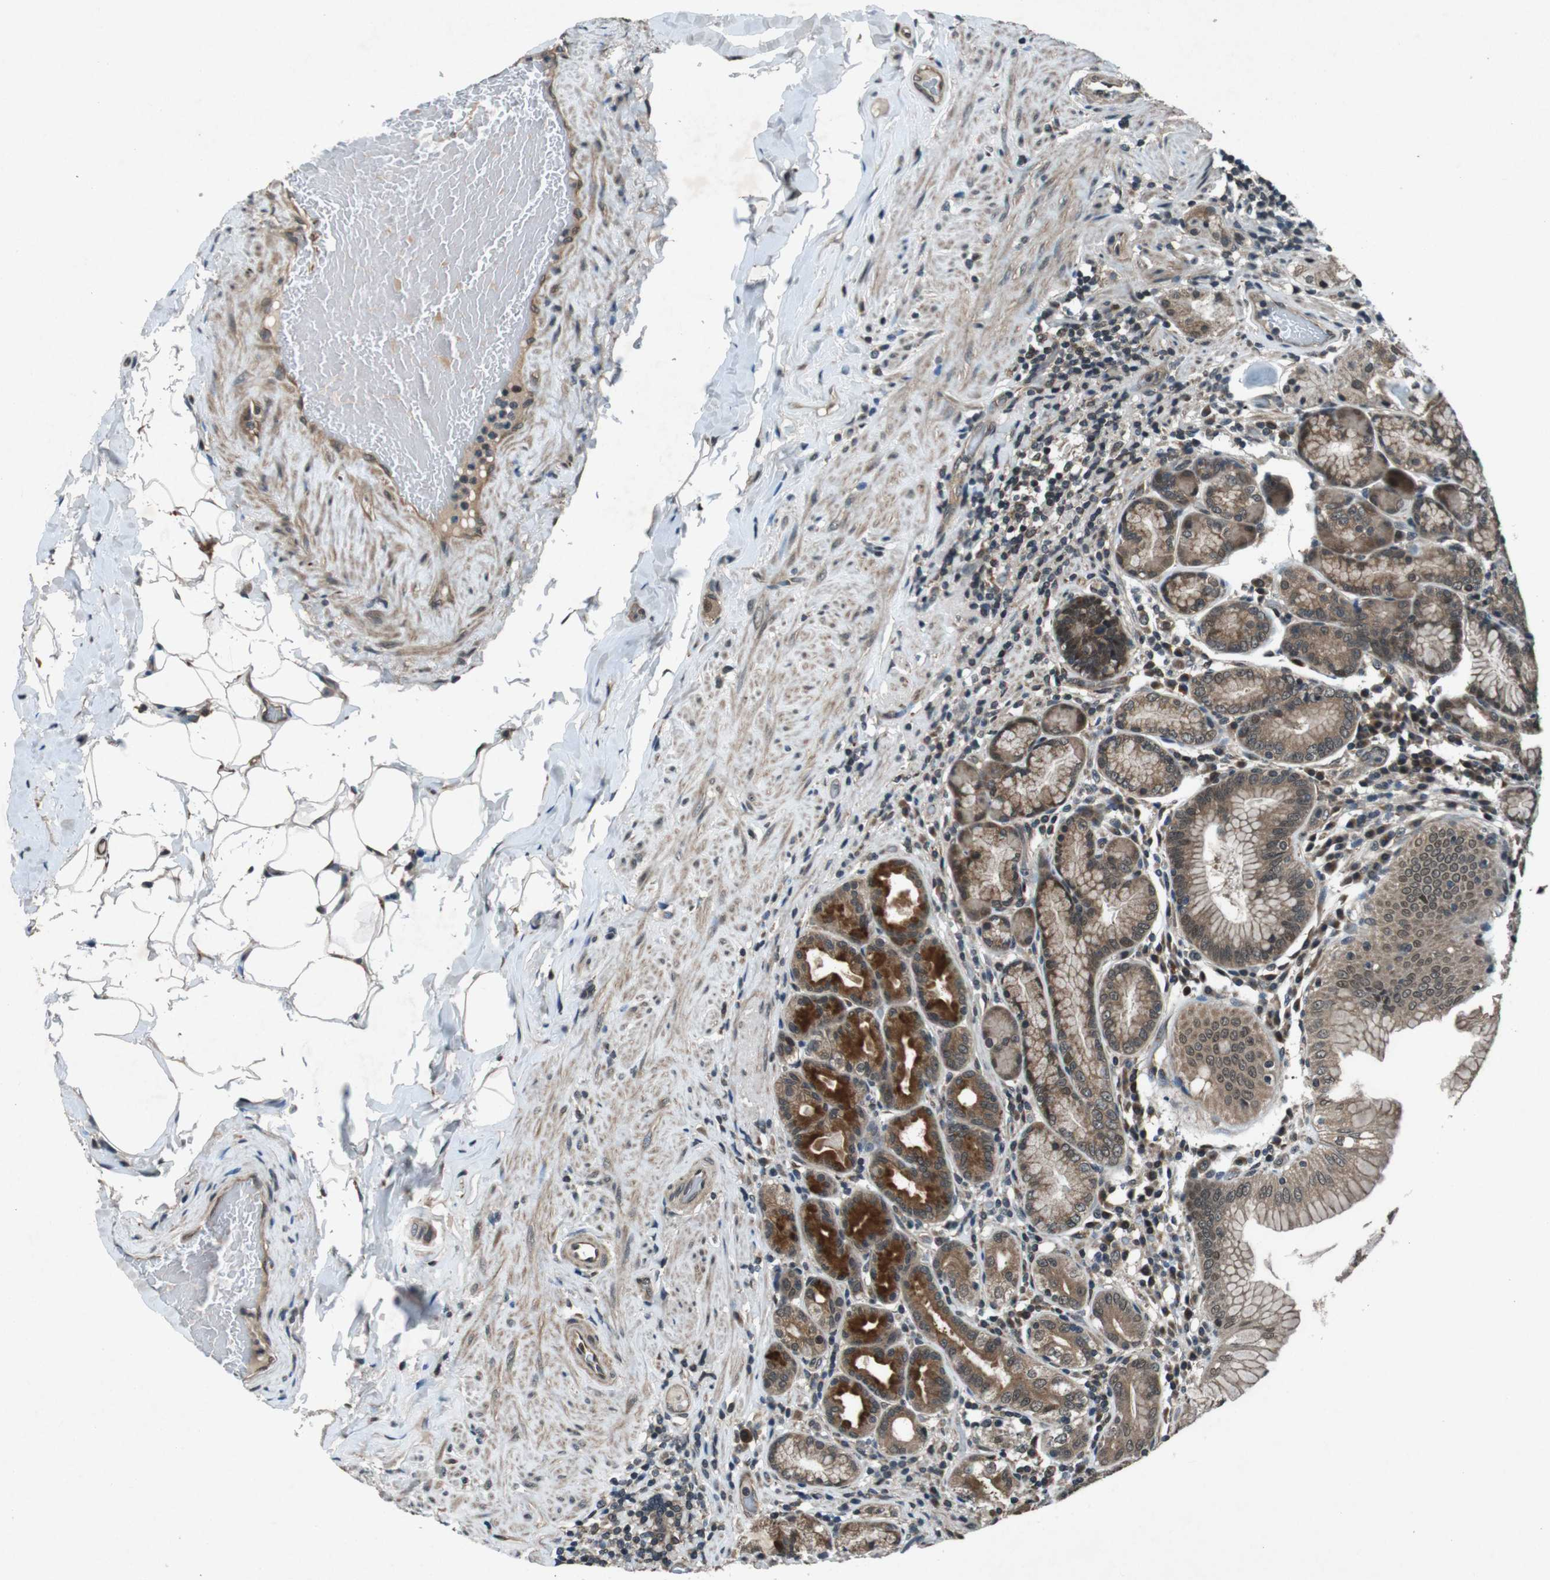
{"staining": {"intensity": "strong", "quantity": ">75%", "location": "cytoplasmic/membranous,nuclear"}, "tissue": "stomach", "cell_type": "Glandular cells", "image_type": "normal", "snomed": [{"axis": "morphology", "description": "Normal tissue, NOS"}, {"axis": "topography", "description": "Stomach, lower"}], "caption": "Immunohistochemical staining of normal stomach shows high levels of strong cytoplasmic/membranous,nuclear expression in approximately >75% of glandular cells.", "gene": "SOCS1", "patient": {"sex": "female", "age": 76}}